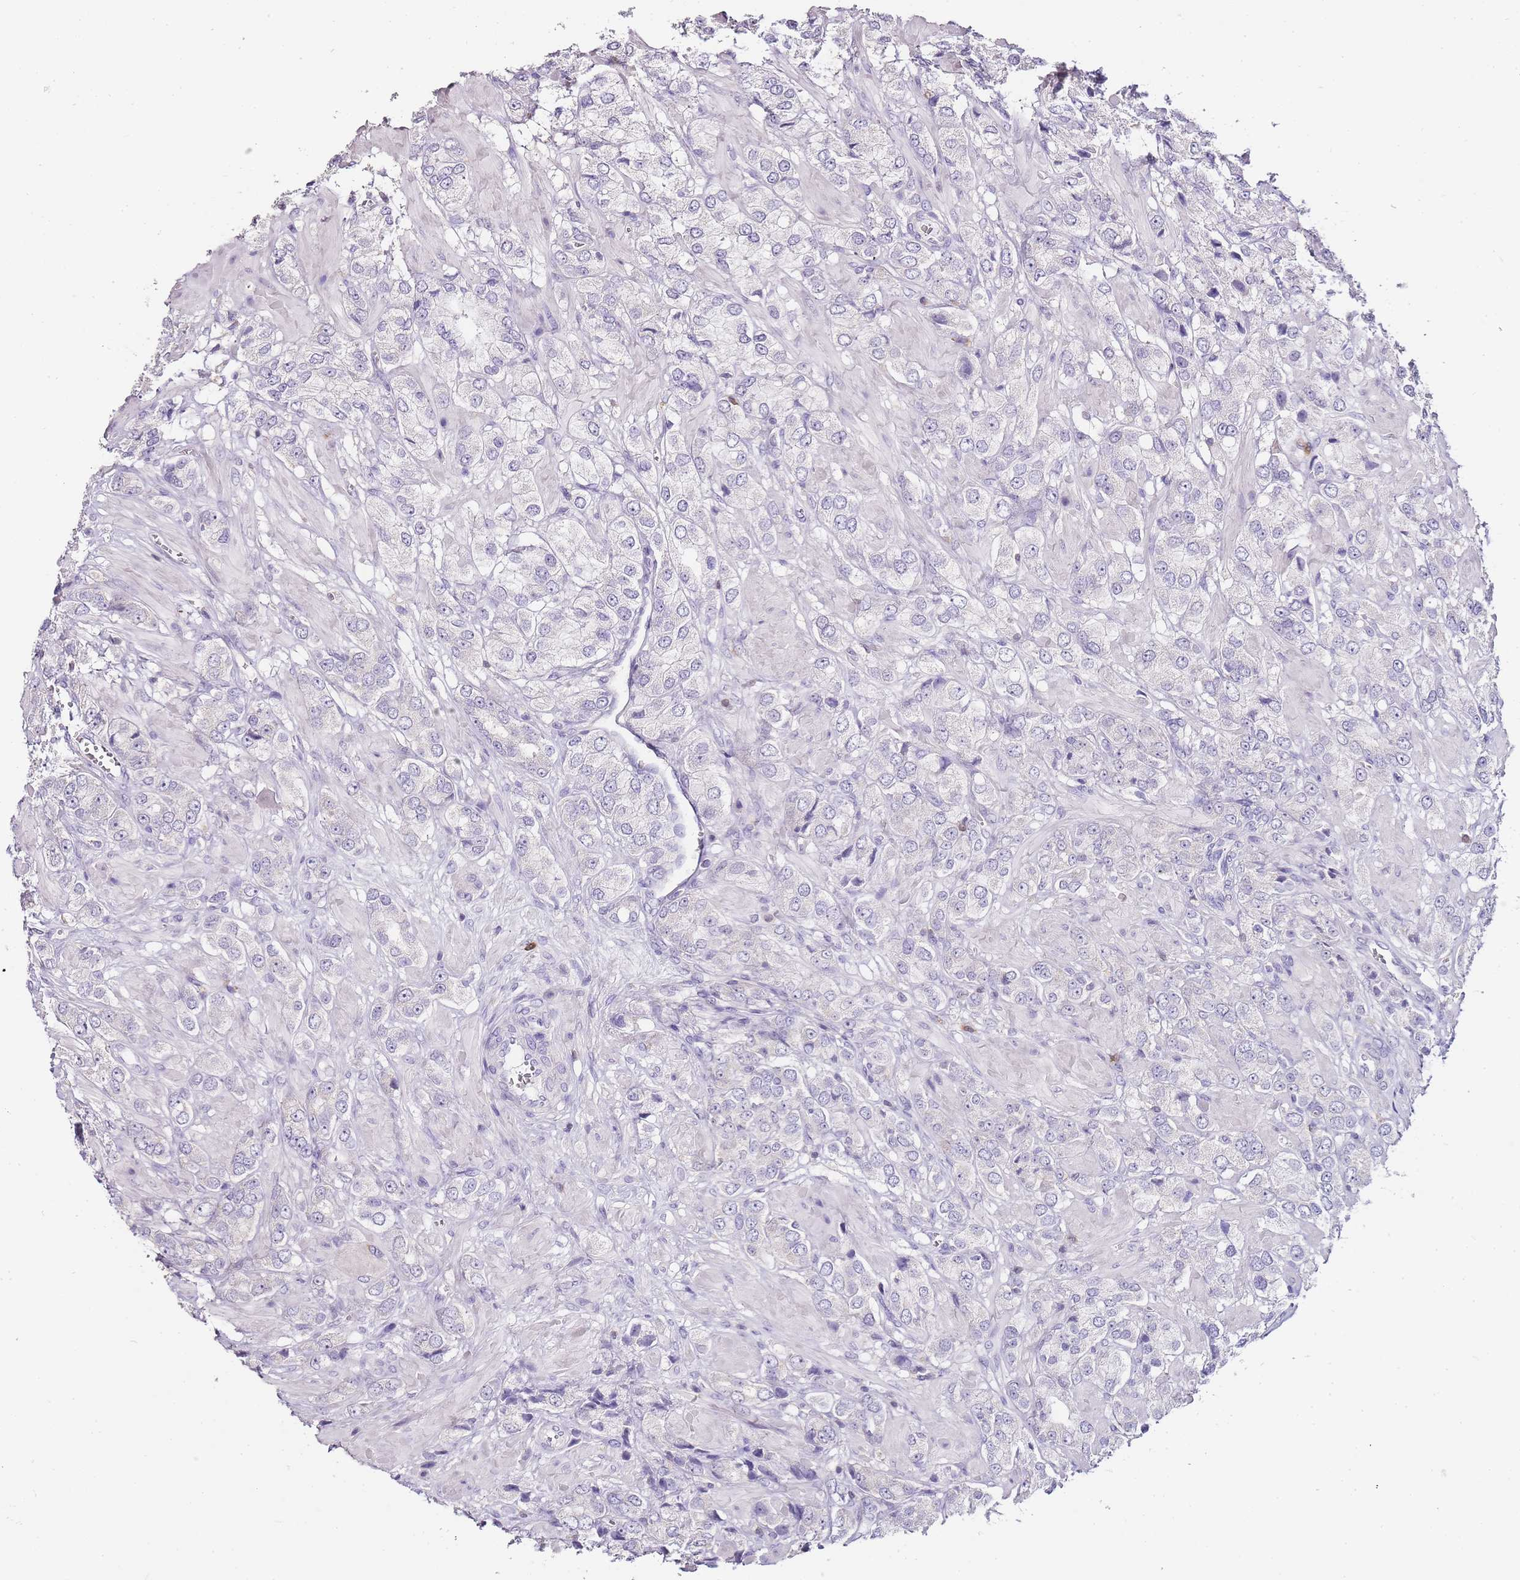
{"staining": {"intensity": "negative", "quantity": "none", "location": "none"}, "tissue": "prostate cancer", "cell_type": "Tumor cells", "image_type": "cancer", "snomed": [{"axis": "morphology", "description": "Adenocarcinoma, High grade"}, {"axis": "topography", "description": "Prostate and seminal vesicle, NOS"}], "caption": "IHC image of neoplastic tissue: prostate adenocarcinoma (high-grade) stained with DAB shows no significant protein expression in tumor cells.", "gene": "ZBP1", "patient": {"sex": "male", "age": 64}}